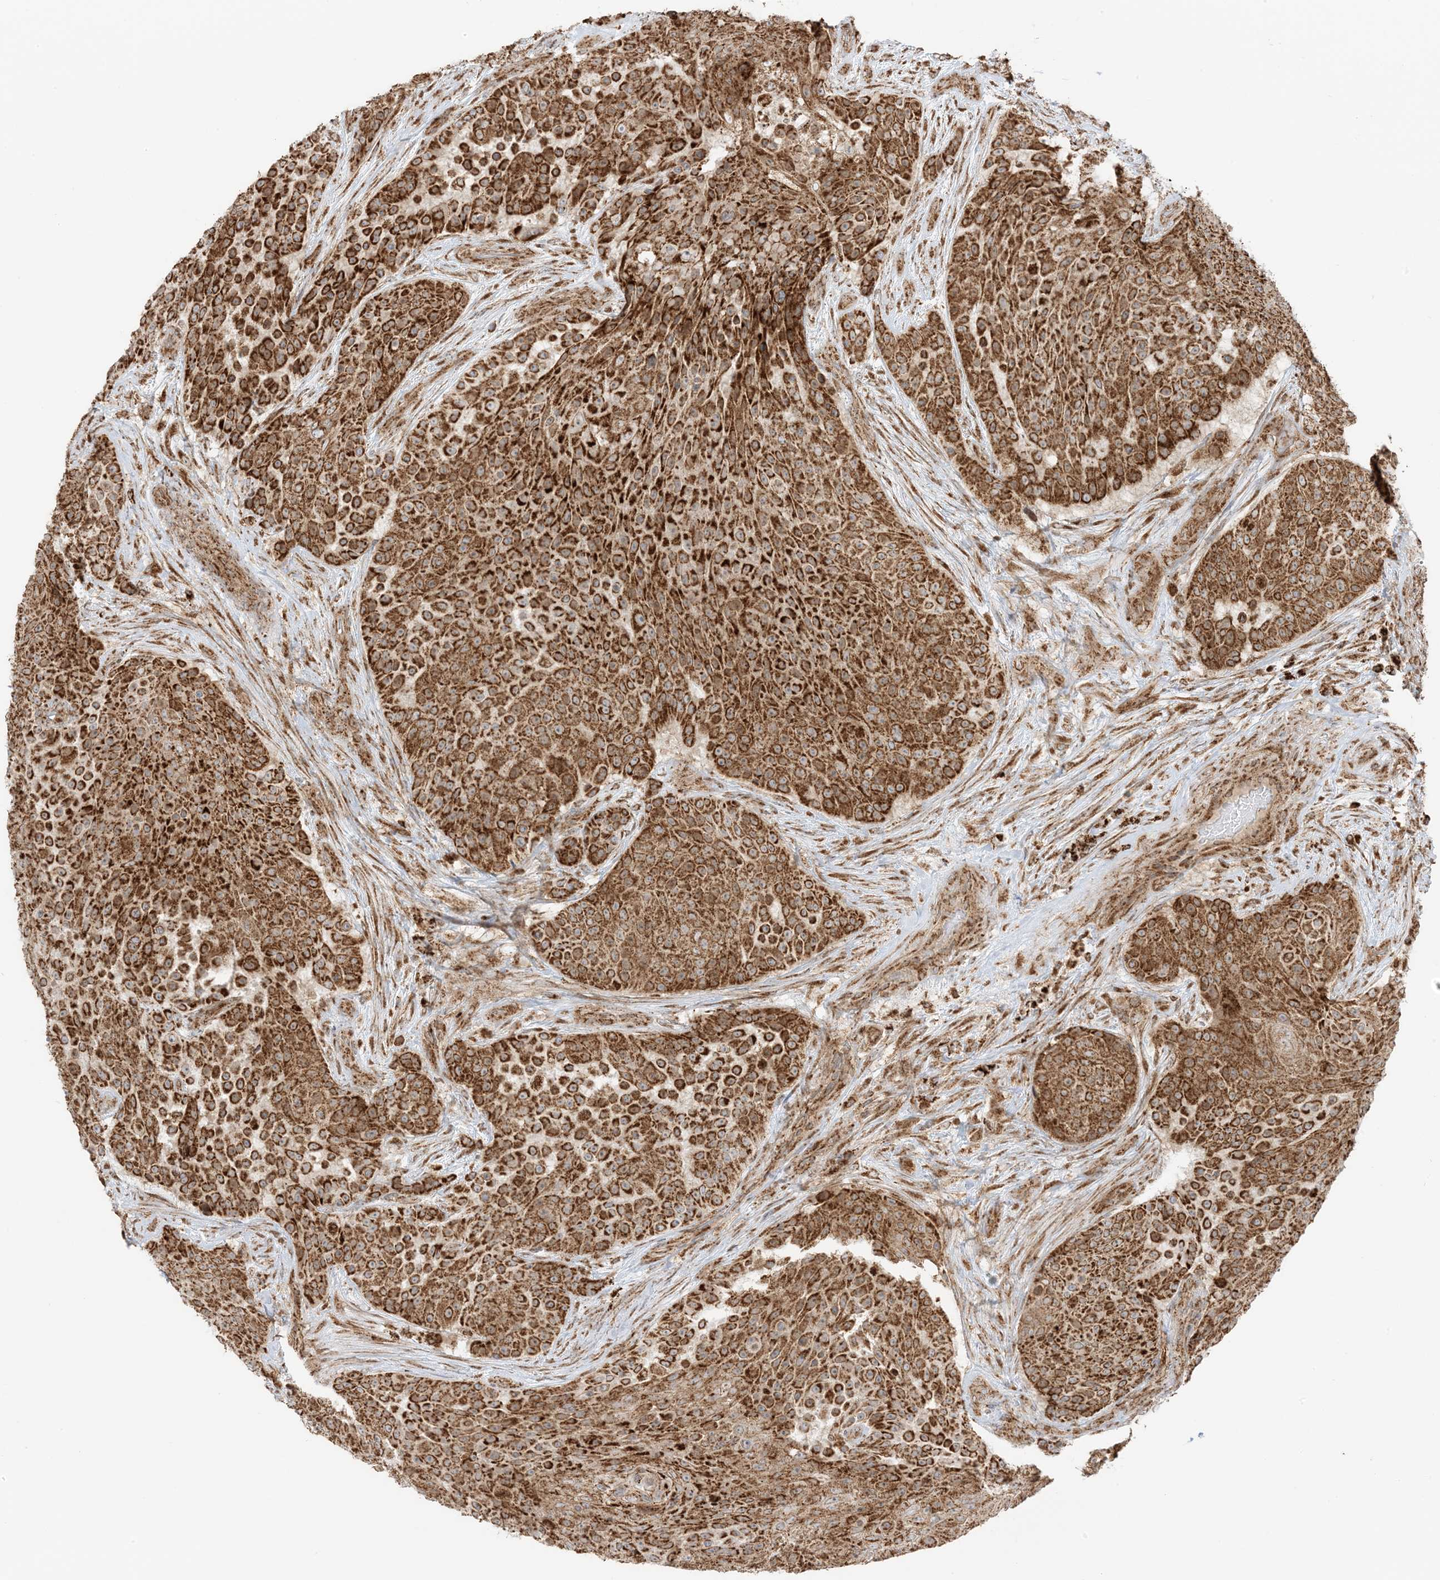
{"staining": {"intensity": "strong", "quantity": ">75%", "location": "cytoplasmic/membranous"}, "tissue": "urothelial cancer", "cell_type": "Tumor cells", "image_type": "cancer", "snomed": [{"axis": "morphology", "description": "Urothelial carcinoma, High grade"}, {"axis": "topography", "description": "Urinary bladder"}], "caption": "DAB immunohistochemical staining of urothelial cancer displays strong cytoplasmic/membranous protein staining in about >75% of tumor cells.", "gene": "N4BP3", "patient": {"sex": "female", "age": 63}}